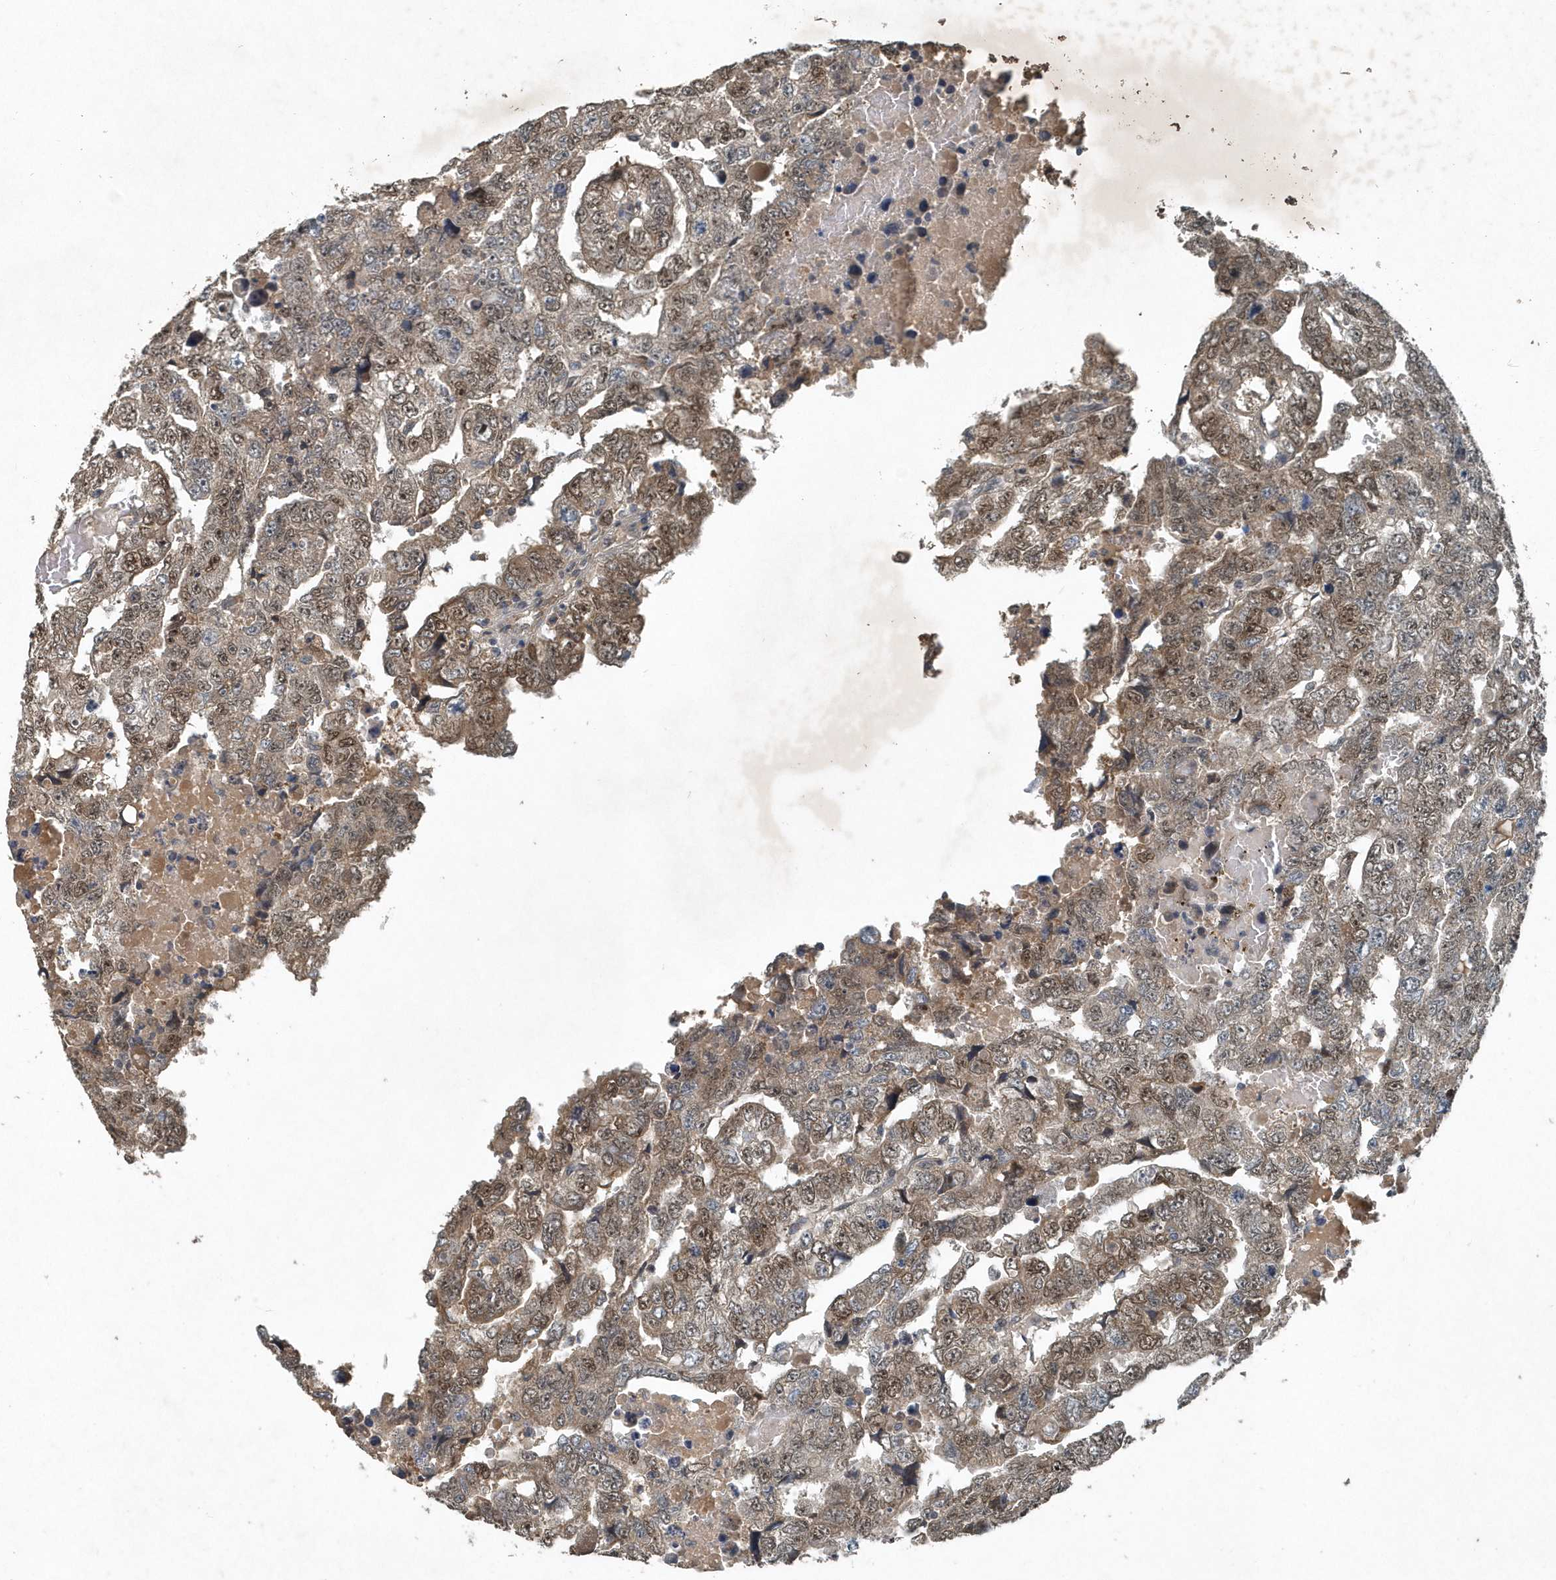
{"staining": {"intensity": "moderate", "quantity": ">75%", "location": "cytoplasmic/membranous,nuclear"}, "tissue": "testis cancer", "cell_type": "Tumor cells", "image_type": "cancer", "snomed": [{"axis": "morphology", "description": "Carcinoma, Embryonal, NOS"}, {"axis": "topography", "description": "Testis"}], "caption": "Testis cancer was stained to show a protein in brown. There is medium levels of moderate cytoplasmic/membranous and nuclear positivity in about >75% of tumor cells.", "gene": "SCFD2", "patient": {"sex": "male", "age": 45}}